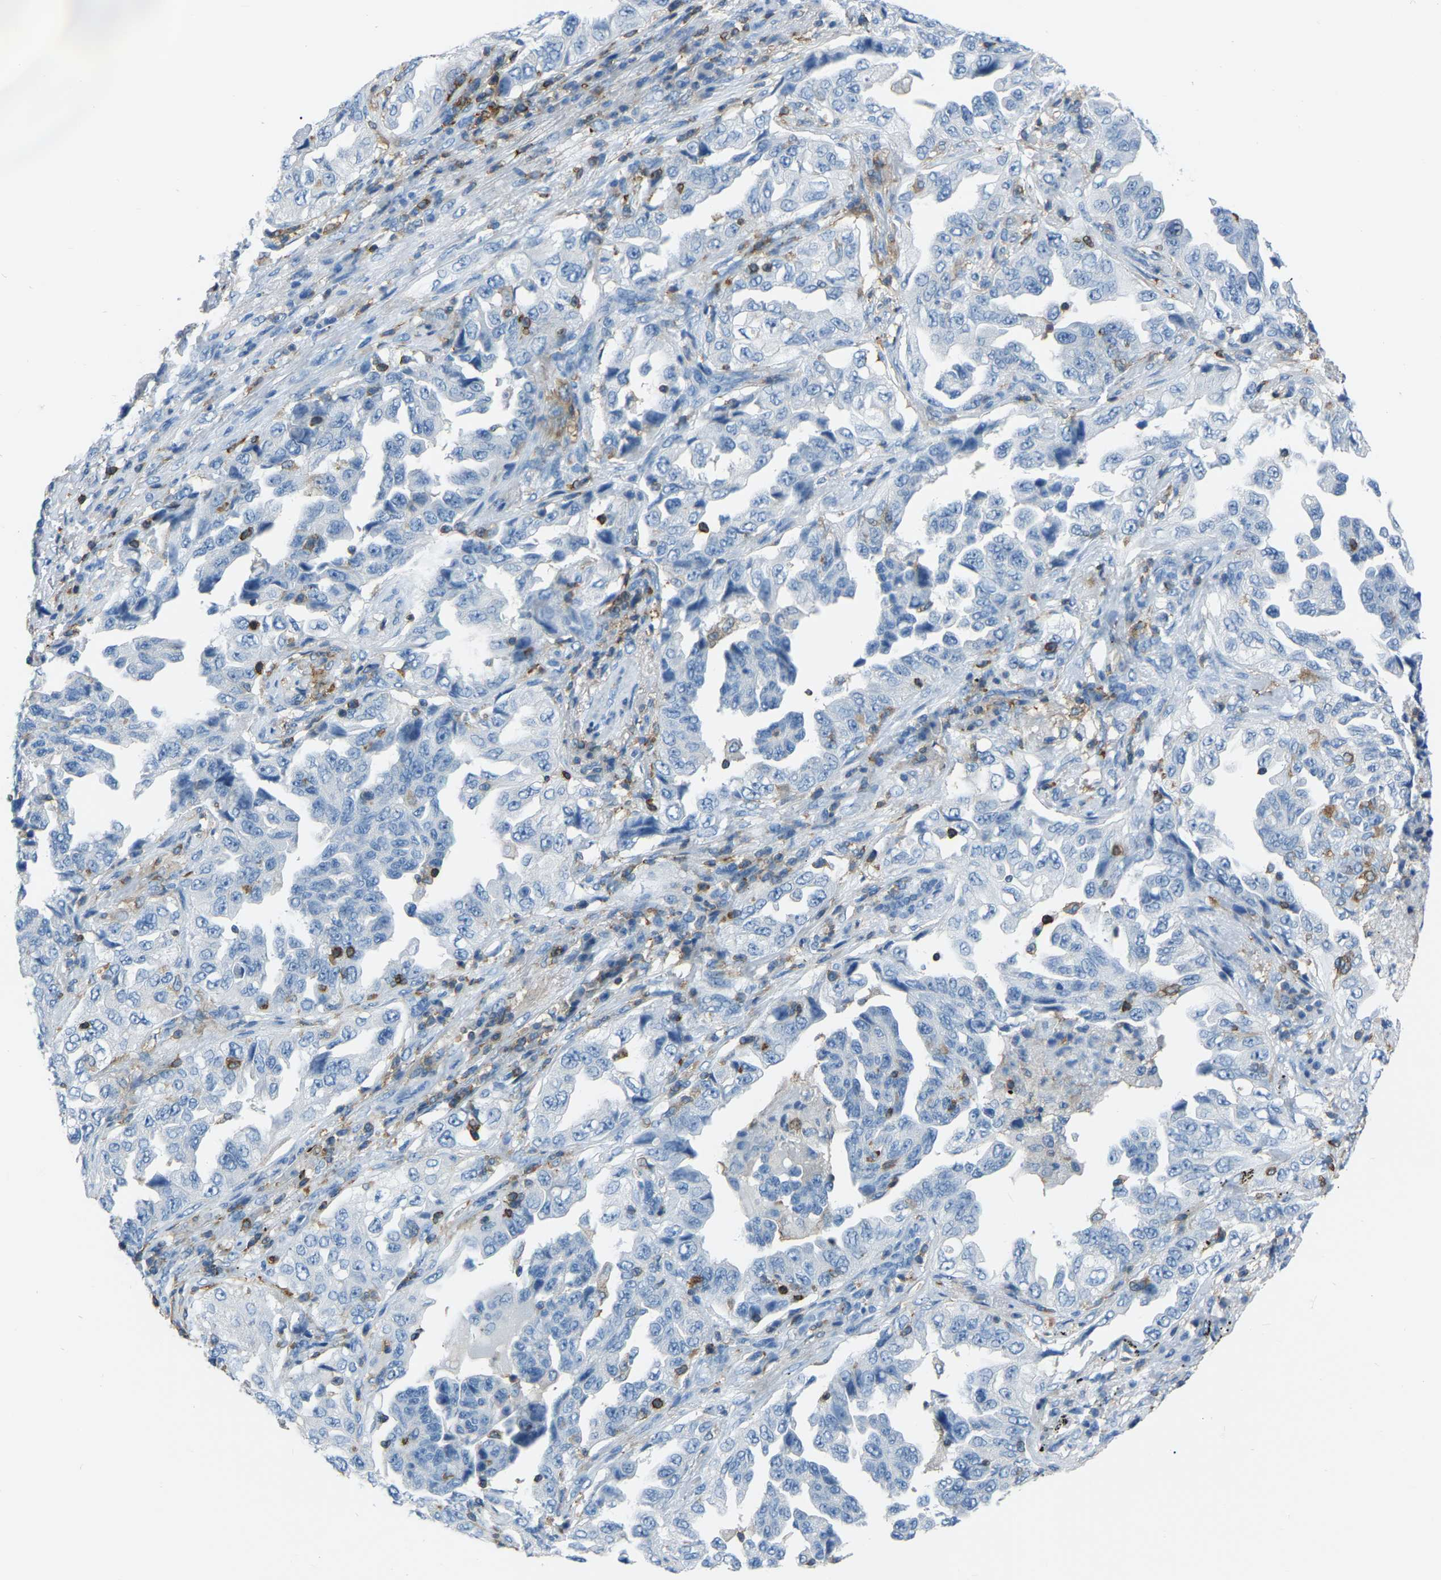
{"staining": {"intensity": "negative", "quantity": "none", "location": "none"}, "tissue": "lung cancer", "cell_type": "Tumor cells", "image_type": "cancer", "snomed": [{"axis": "morphology", "description": "Adenocarcinoma, NOS"}, {"axis": "topography", "description": "Lung"}], "caption": "A histopathology image of human lung adenocarcinoma is negative for staining in tumor cells.", "gene": "ARHGAP45", "patient": {"sex": "female", "age": 51}}